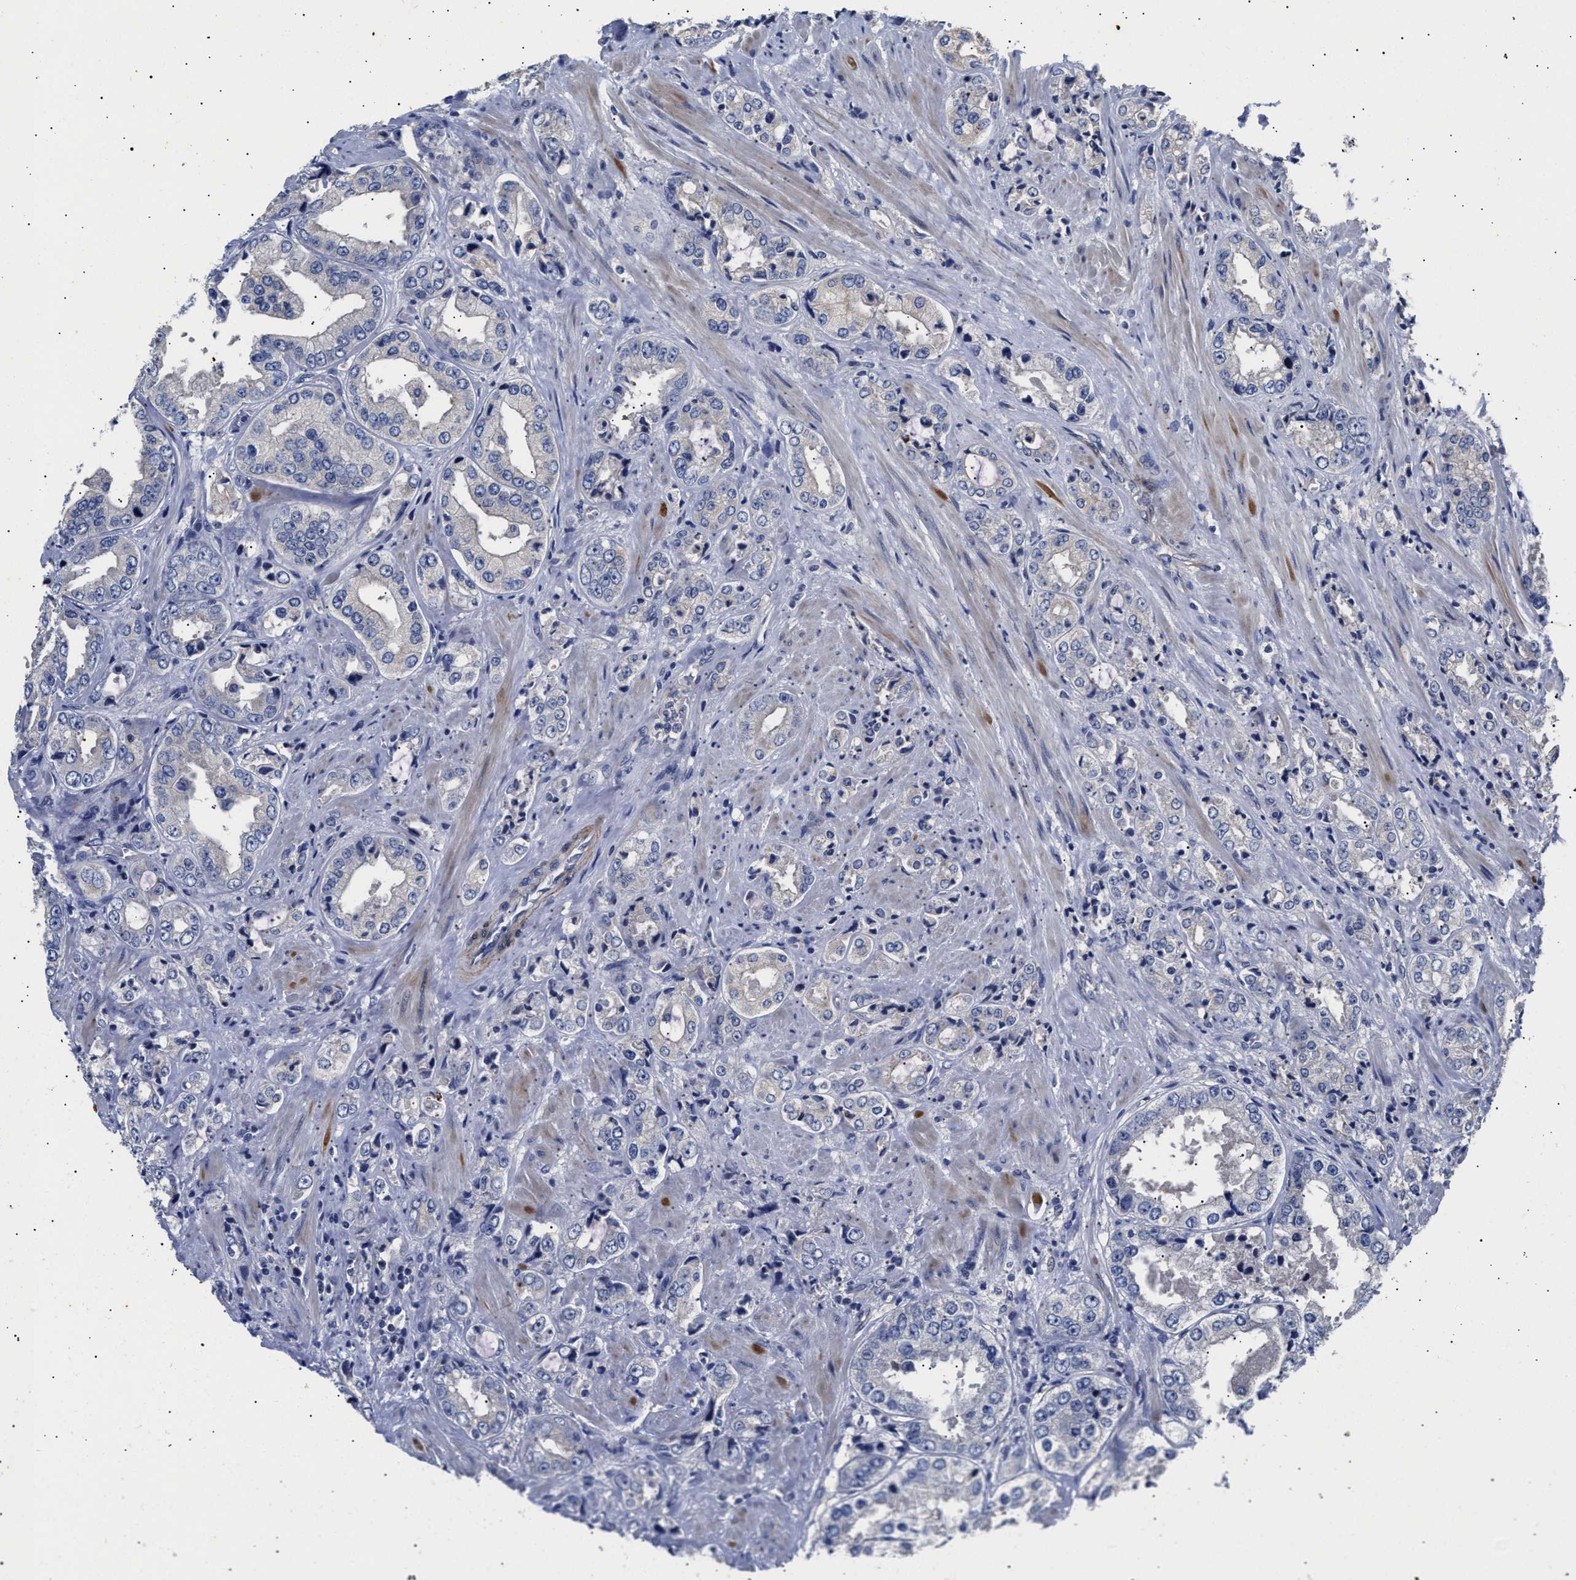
{"staining": {"intensity": "negative", "quantity": "none", "location": "none"}, "tissue": "prostate cancer", "cell_type": "Tumor cells", "image_type": "cancer", "snomed": [{"axis": "morphology", "description": "Adenocarcinoma, High grade"}, {"axis": "topography", "description": "Prostate"}], "caption": "Tumor cells are negative for brown protein staining in prostate cancer.", "gene": "HEMGN", "patient": {"sex": "male", "age": 61}}